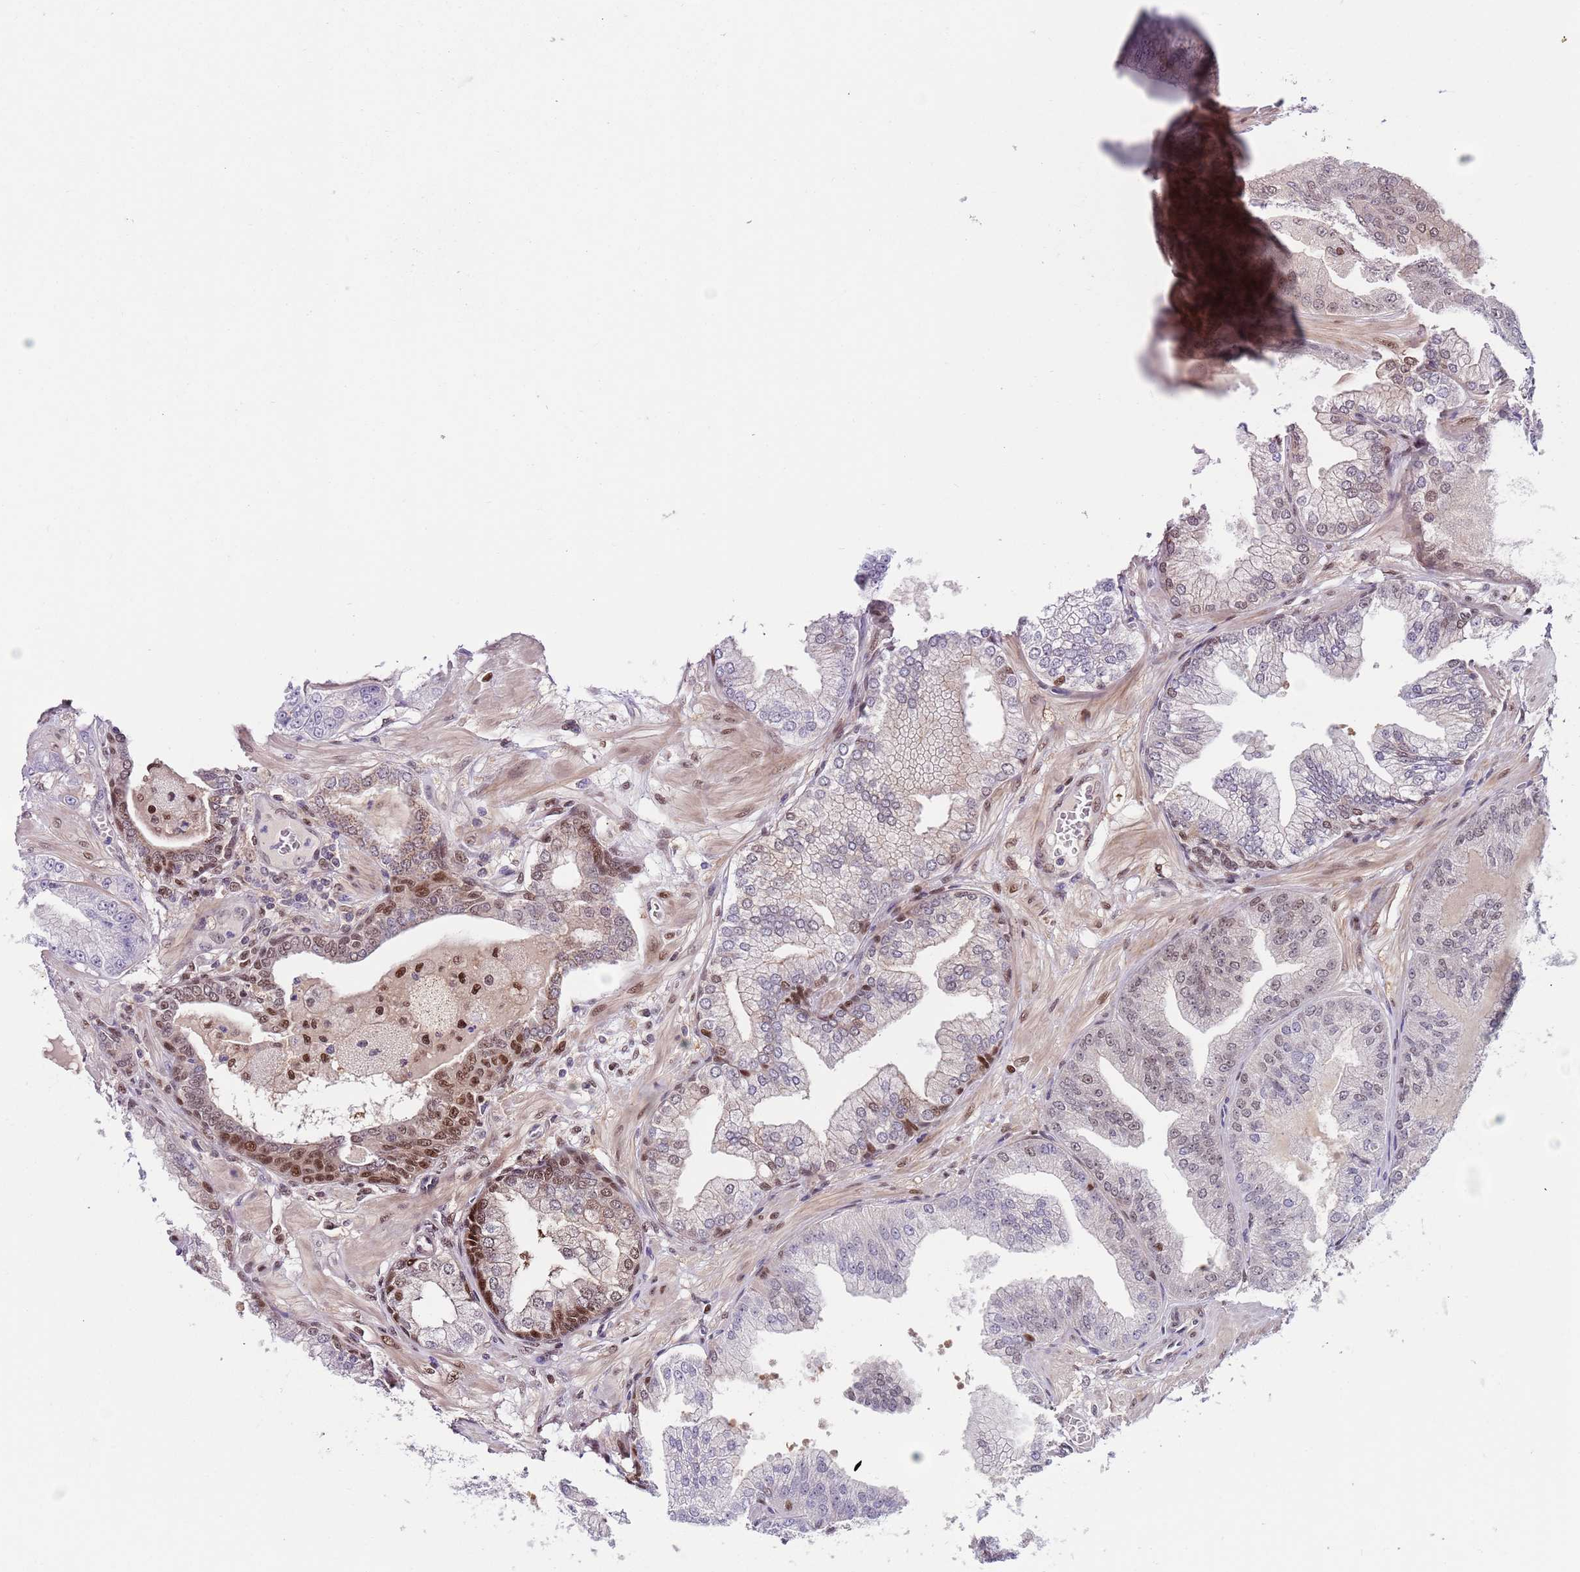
{"staining": {"intensity": "moderate", "quantity": "<25%", "location": "nuclear"}, "tissue": "prostate cancer", "cell_type": "Tumor cells", "image_type": "cancer", "snomed": [{"axis": "morphology", "description": "Adenocarcinoma, Low grade"}, {"axis": "topography", "description": "Prostate"}], "caption": "Prostate adenocarcinoma (low-grade) stained with a brown dye reveals moderate nuclear positive positivity in approximately <25% of tumor cells.", "gene": "RMND5B", "patient": {"sex": "male", "age": 55}}